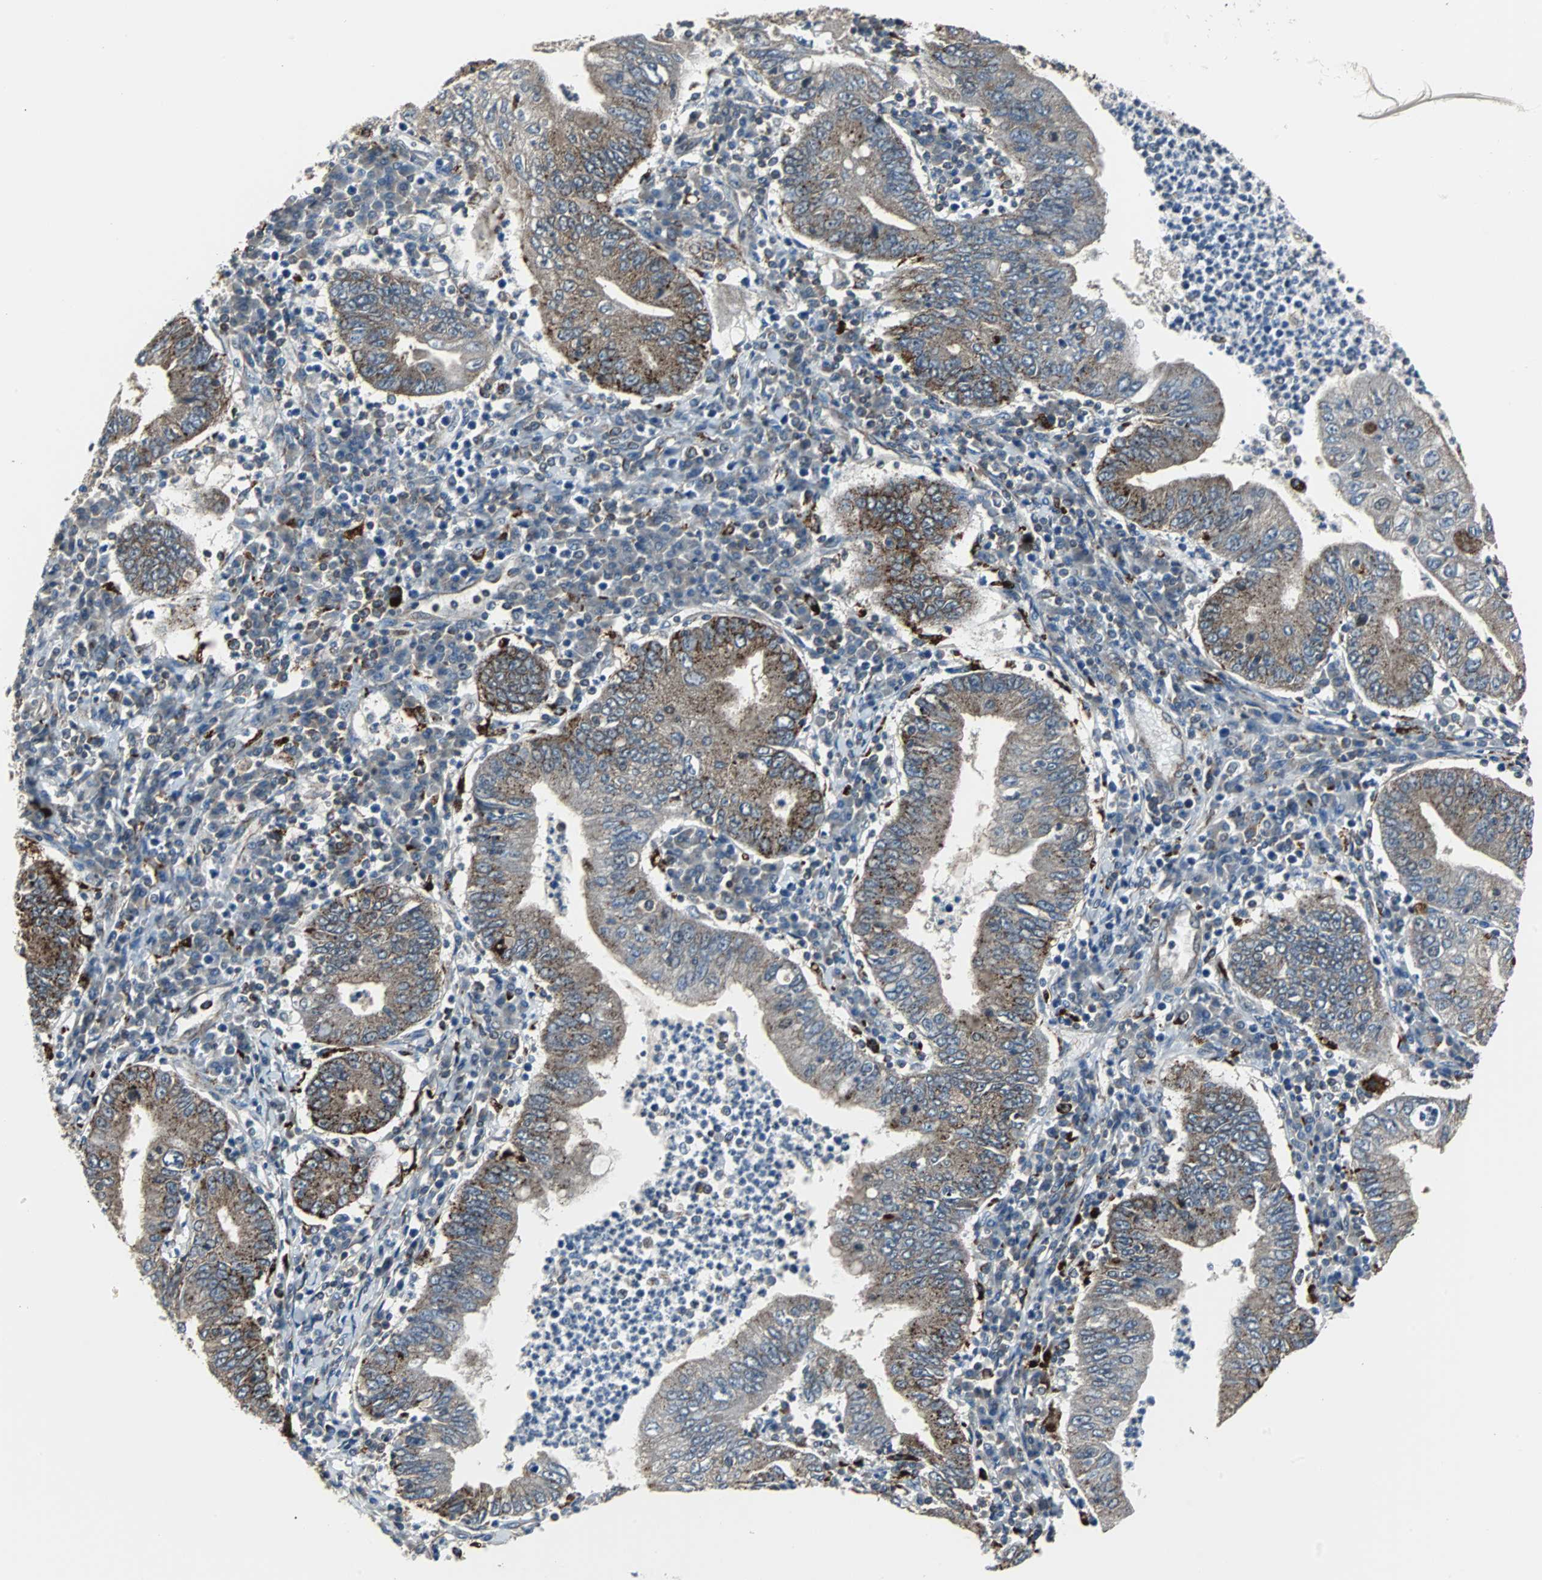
{"staining": {"intensity": "moderate", "quantity": ">75%", "location": "cytoplasmic/membranous"}, "tissue": "stomach cancer", "cell_type": "Tumor cells", "image_type": "cancer", "snomed": [{"axis": "morphology", "description": "Normal tissue, NOS"}, {"axis": "morphology", "description": "Adenocarcinoma, NOS"}, {"axis": "topography", "description": "Esophagus"}, {"axis": "topography", "description": "Stomach, upper"}, {"axis": "topography", "description": "Peripheral nerve tissue"}], "caption": "An immunohistochemistry photomicrograph of tumor tissue is shown. Protein staining in brown highlights moderate cytoplasmic/membranous positivity in stomach cancer (adenocarcinoma) within tumor cells.", "gene": "RELA", "patient": {"sex": "male", "age": 62}}